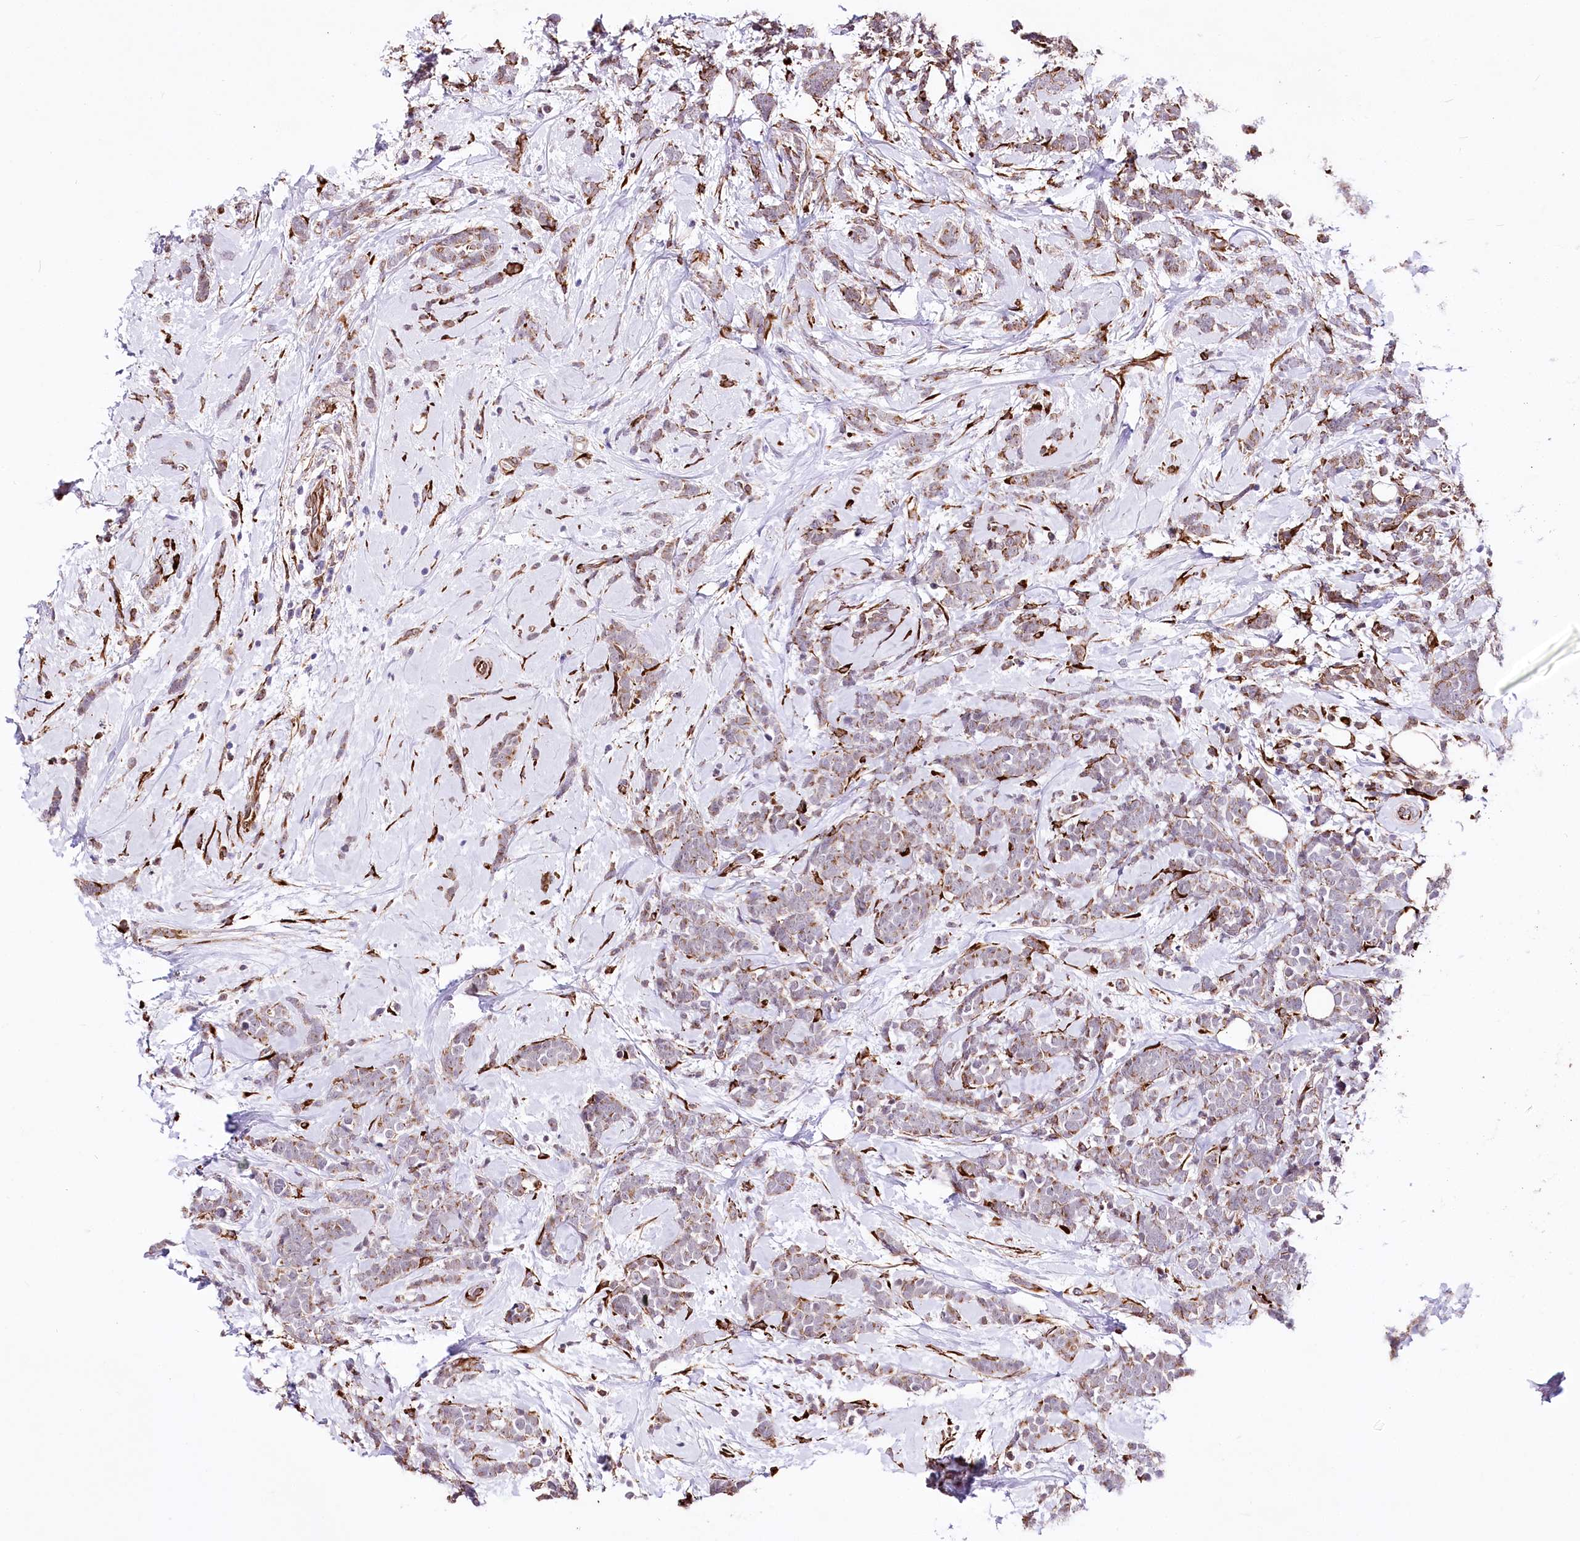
{"staining": {"intensity": "moderate", "quantity": "25%-75%", "location": "cytoplasmic/membranous"}, "tissue": "breast cancer", "cell_type": "Tumor cells", "image_type": "cancer", "snomed": [{"axis": "morphology", "description": "Lobular carcinoma"}, {"axis": "topography", "description": "Breast"}], "caption": "Protein staining shows moderate cytoplasmic/membranous positivity in approximately 25%-75% of tumor cells in breast cancer (lobular carcinoma).", "gene": "WWC1", "patient": {"sex": "female", "age": 58}}